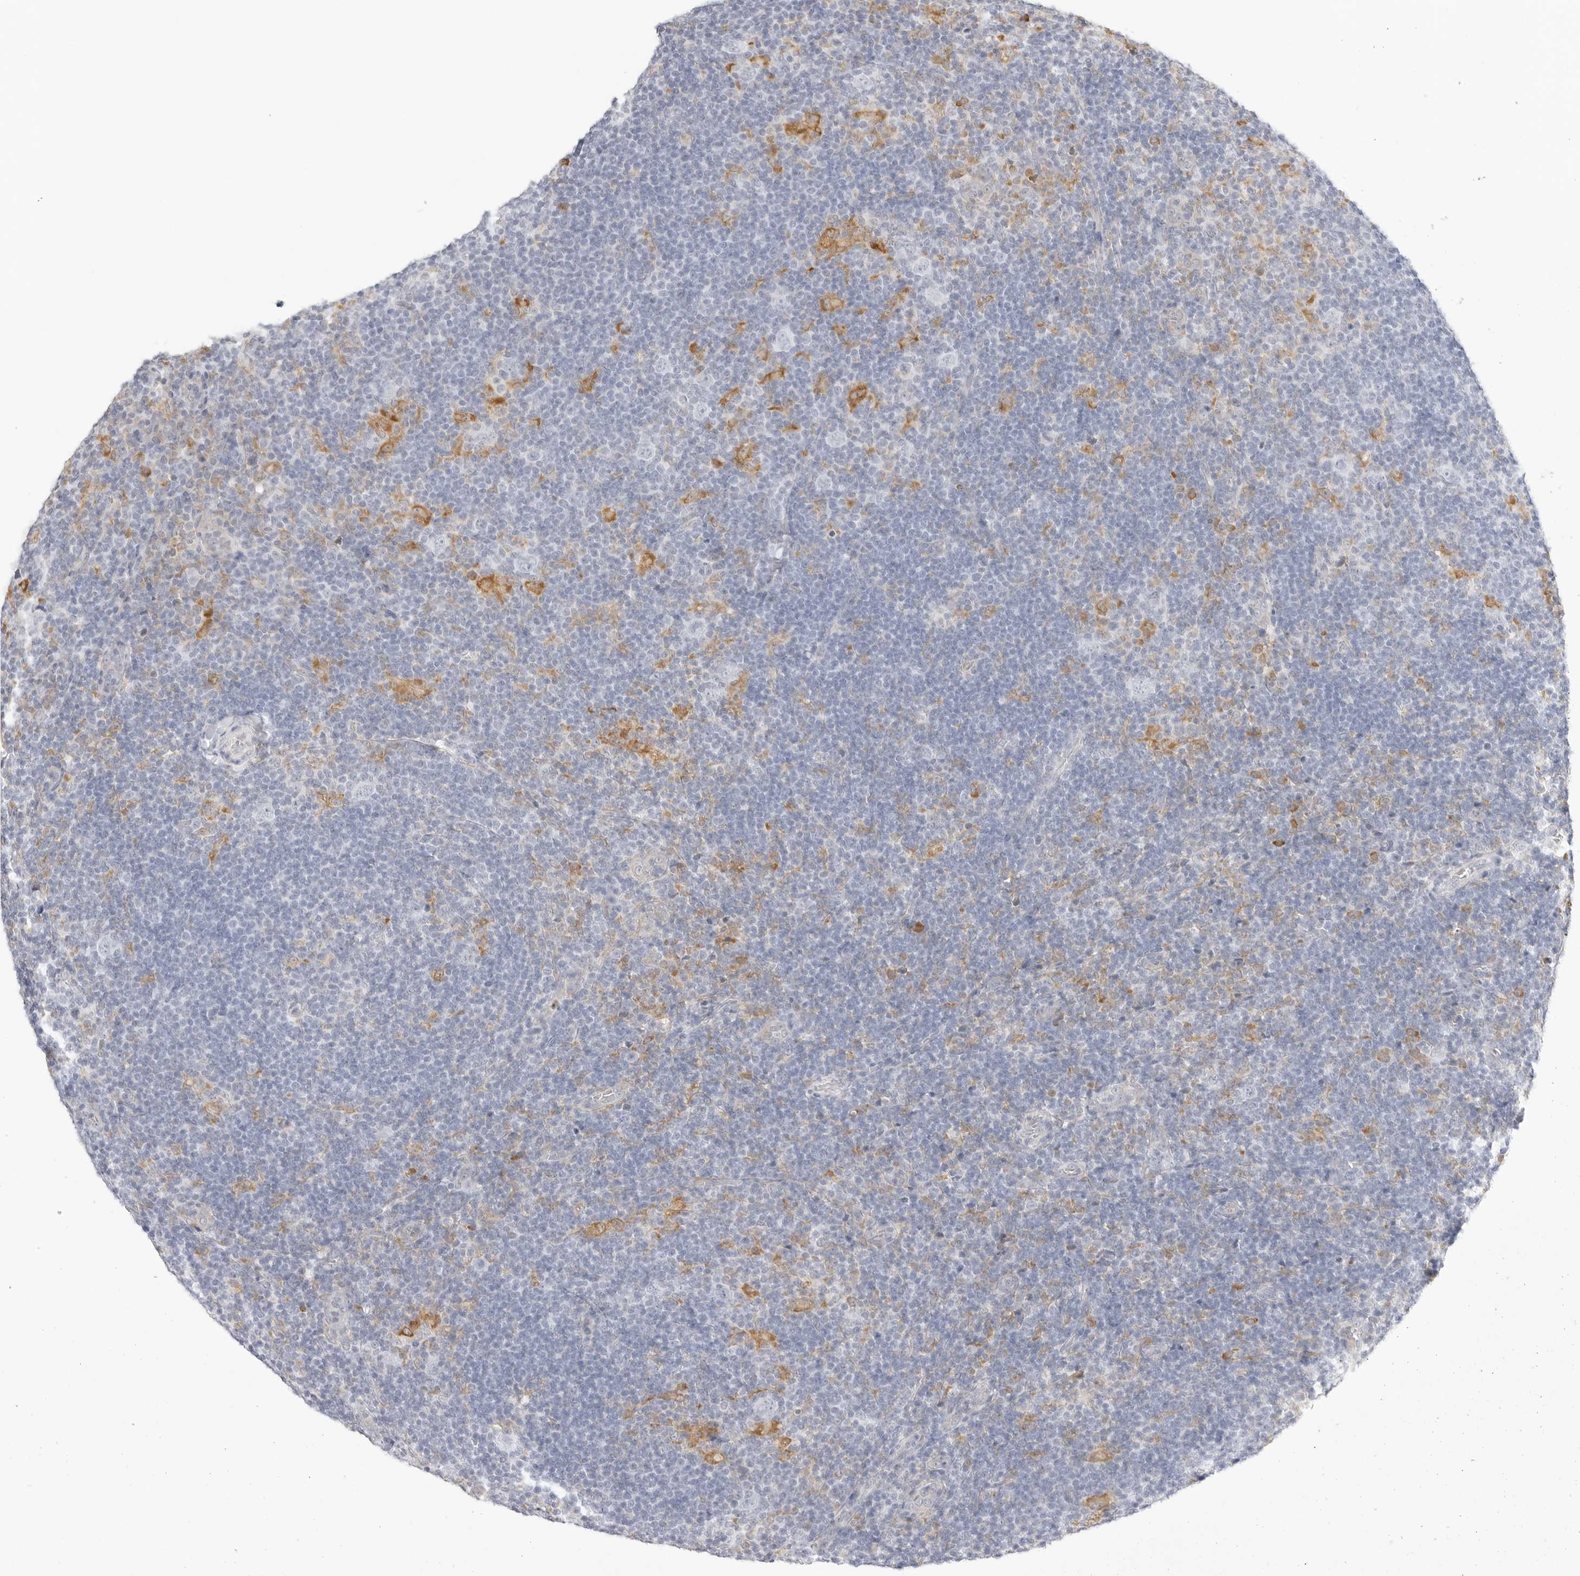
{"staining": {"intensity": "negative", "quantity": "none", "location": "none"}, "tissue": "lymphoma", "cell_type": "Tumor cells", "image_type": "cancer", "snomed": [{"axis": "morphology", "description": "Hodgkin's disease, NOS"}, {"axis": "topography", "description": "Lymph node"}], "caption": "Immunohistochemistry histopathology image of neoplastic tissue: human lymphoma stained with DAB shows no significant protein positivity in tumor cells. (DAB (3,3'-diaminobenzidine) immunohistochemistry (IHC), high magnification).", "gene": "THEM4", "patient": {"sex": "female", "age": 57}}